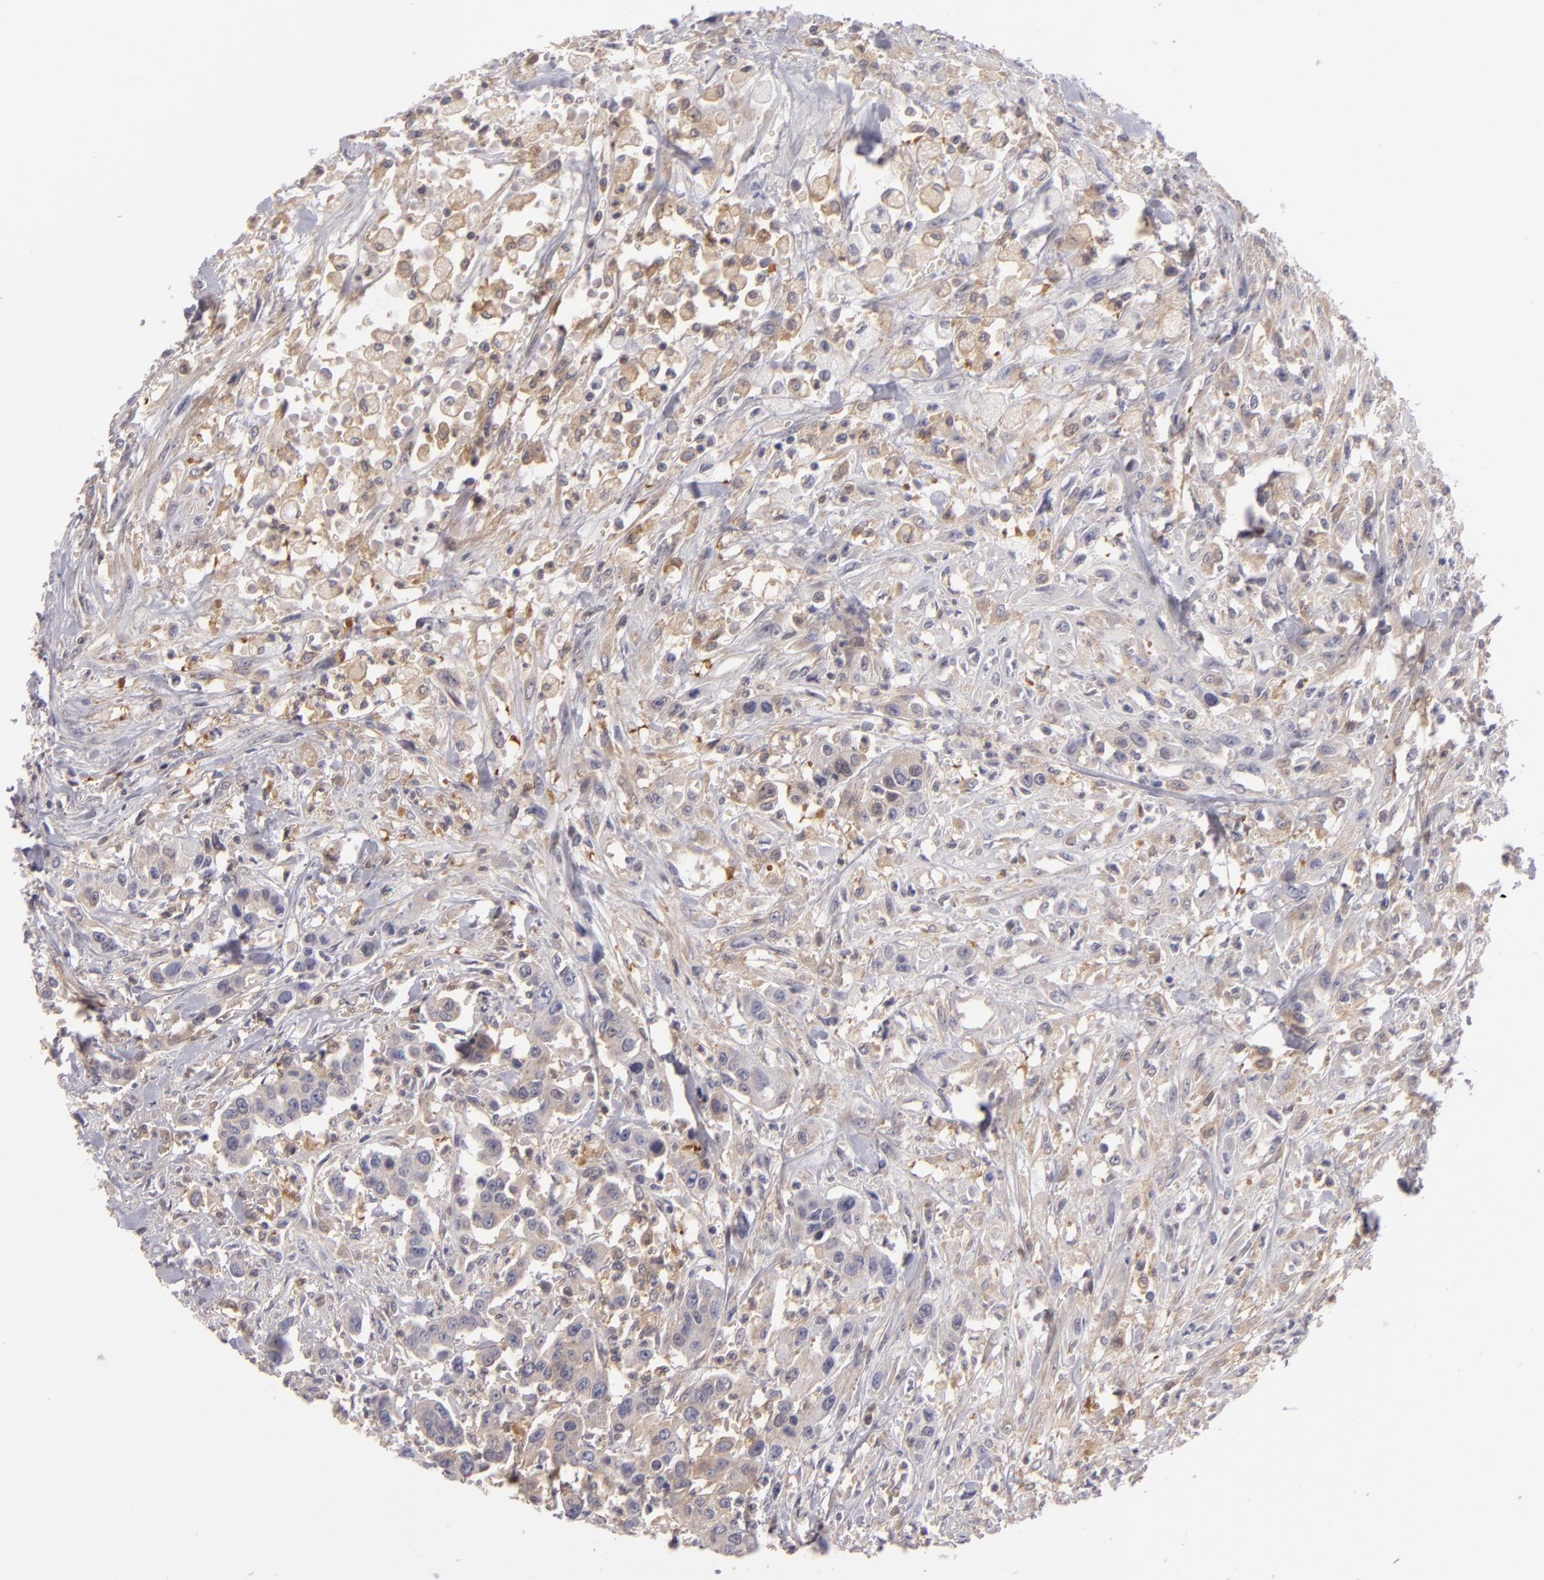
{"staining": {"intensity": "weak", "quantity": ">75%", "location": "cytoplasmic/membranous"}, "tissue": "urothelial cancer", "cell_type": "Tumor cells", "image_type": "cancer", "snomed": [{"axis": "morphology", "description": "Urothelial carcinoma, High grade"}, {"axis": "topography", "description": "Urinary bladder"}], "caption": "Protein staining of urothelial cancer tissue exhibits weak cytoplasmic/membranous expression in approximately >75% of tumor cells.", "gene": "MMP10", "patient": {"sex": "male", "age": 86}}